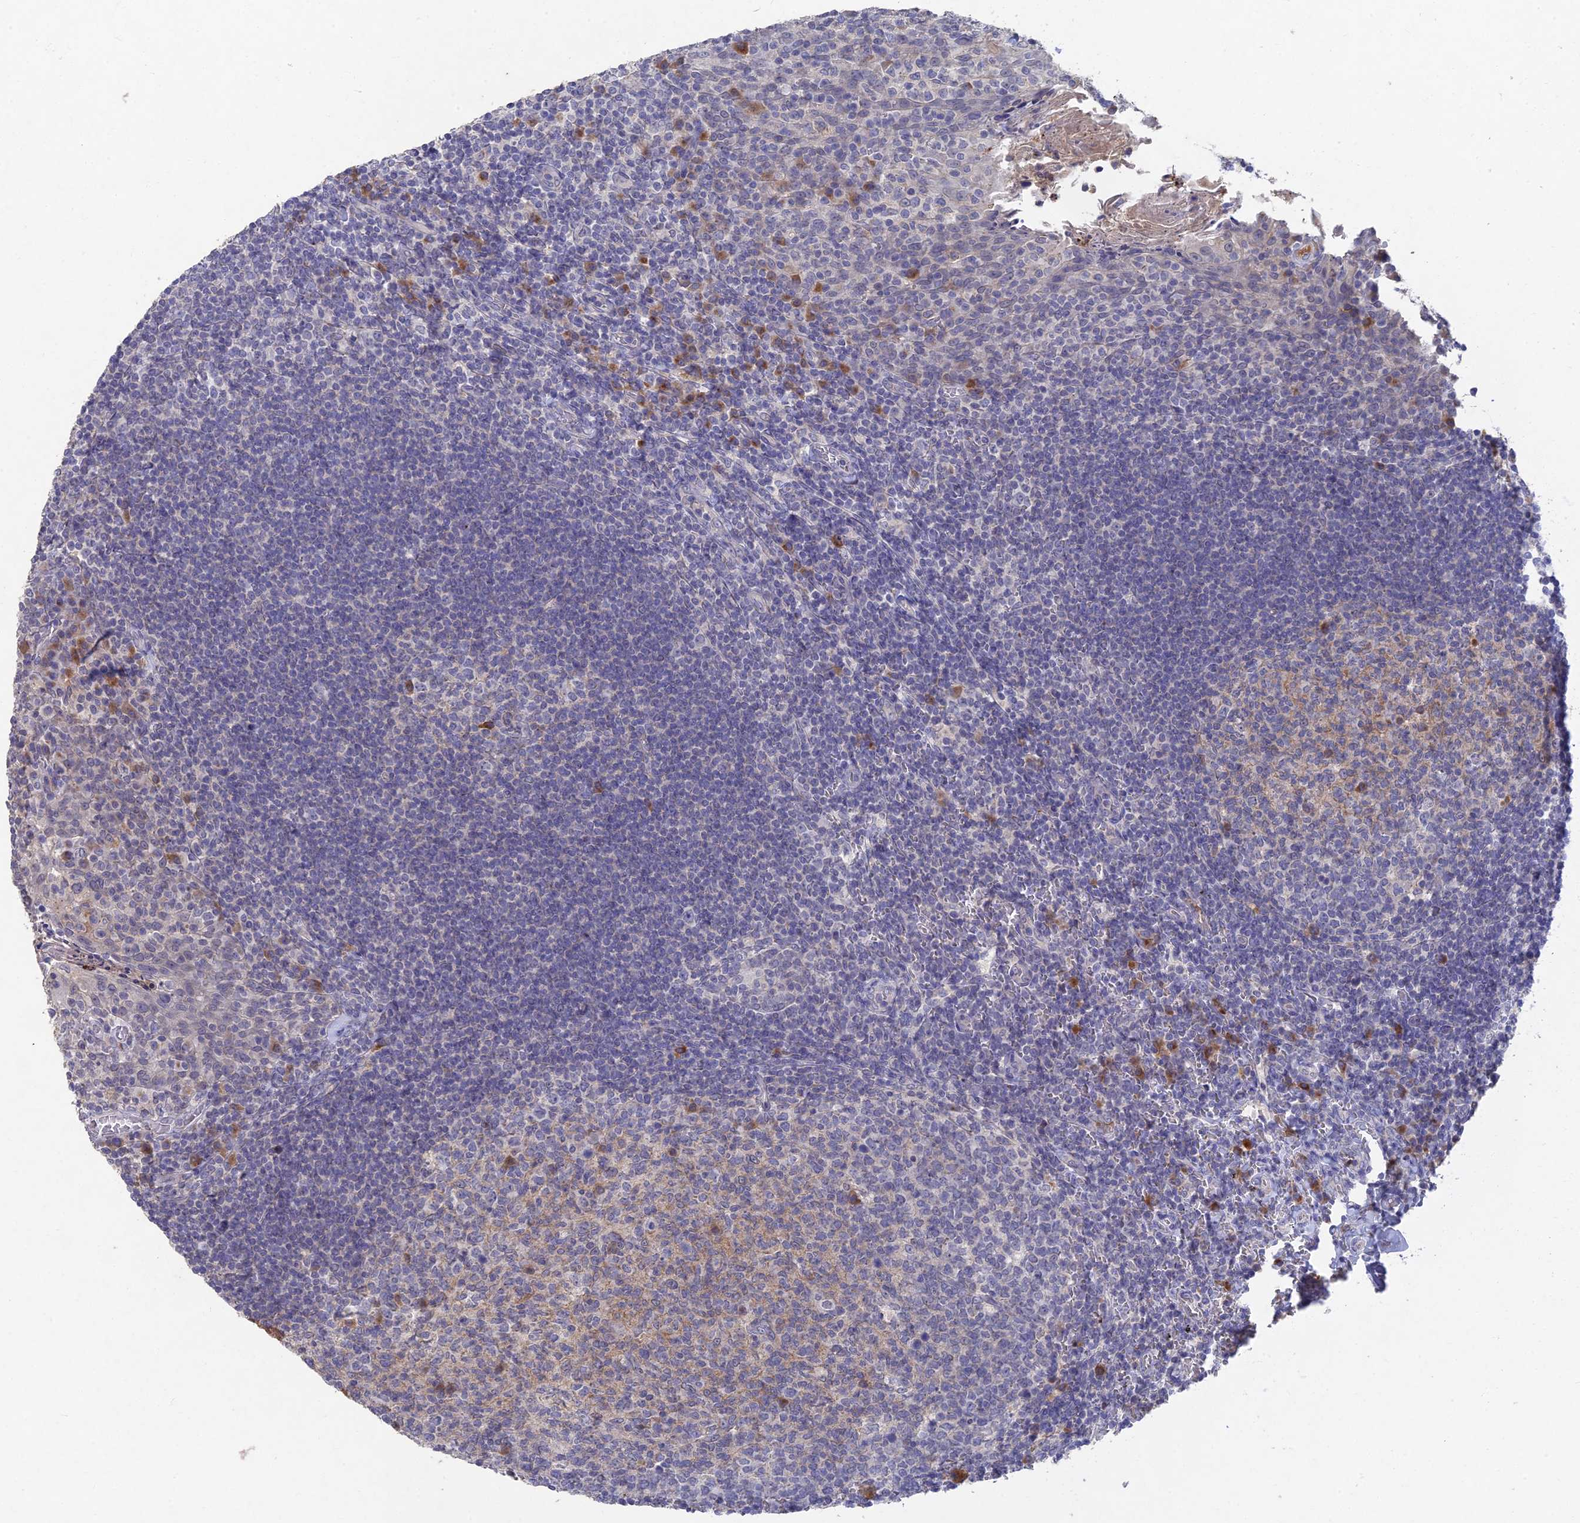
{"staining": {"intensity": "weak", "quantity": "<25%", "location": "cytoplasmic/membranous"}, "tissue": "tonsil", "cell_type": "Germinal center cells", "image_type": "normal", "snomed": [{"axis": "morphology", "description": "Normal tissue, NOS"}, {"axis": "topography", "description": "Tonsil"}], "caption": "Photomicrograph shows no significant protein staining in germinal center cells of normal tonsil. The staining was performed using DAB to visualize the protein expression in brown, while the nuclei were stained in blue with hematoxylin (Magnification: 20x).", "gene": "GNA15", "patient": {"sex": "female", "age": 10}}